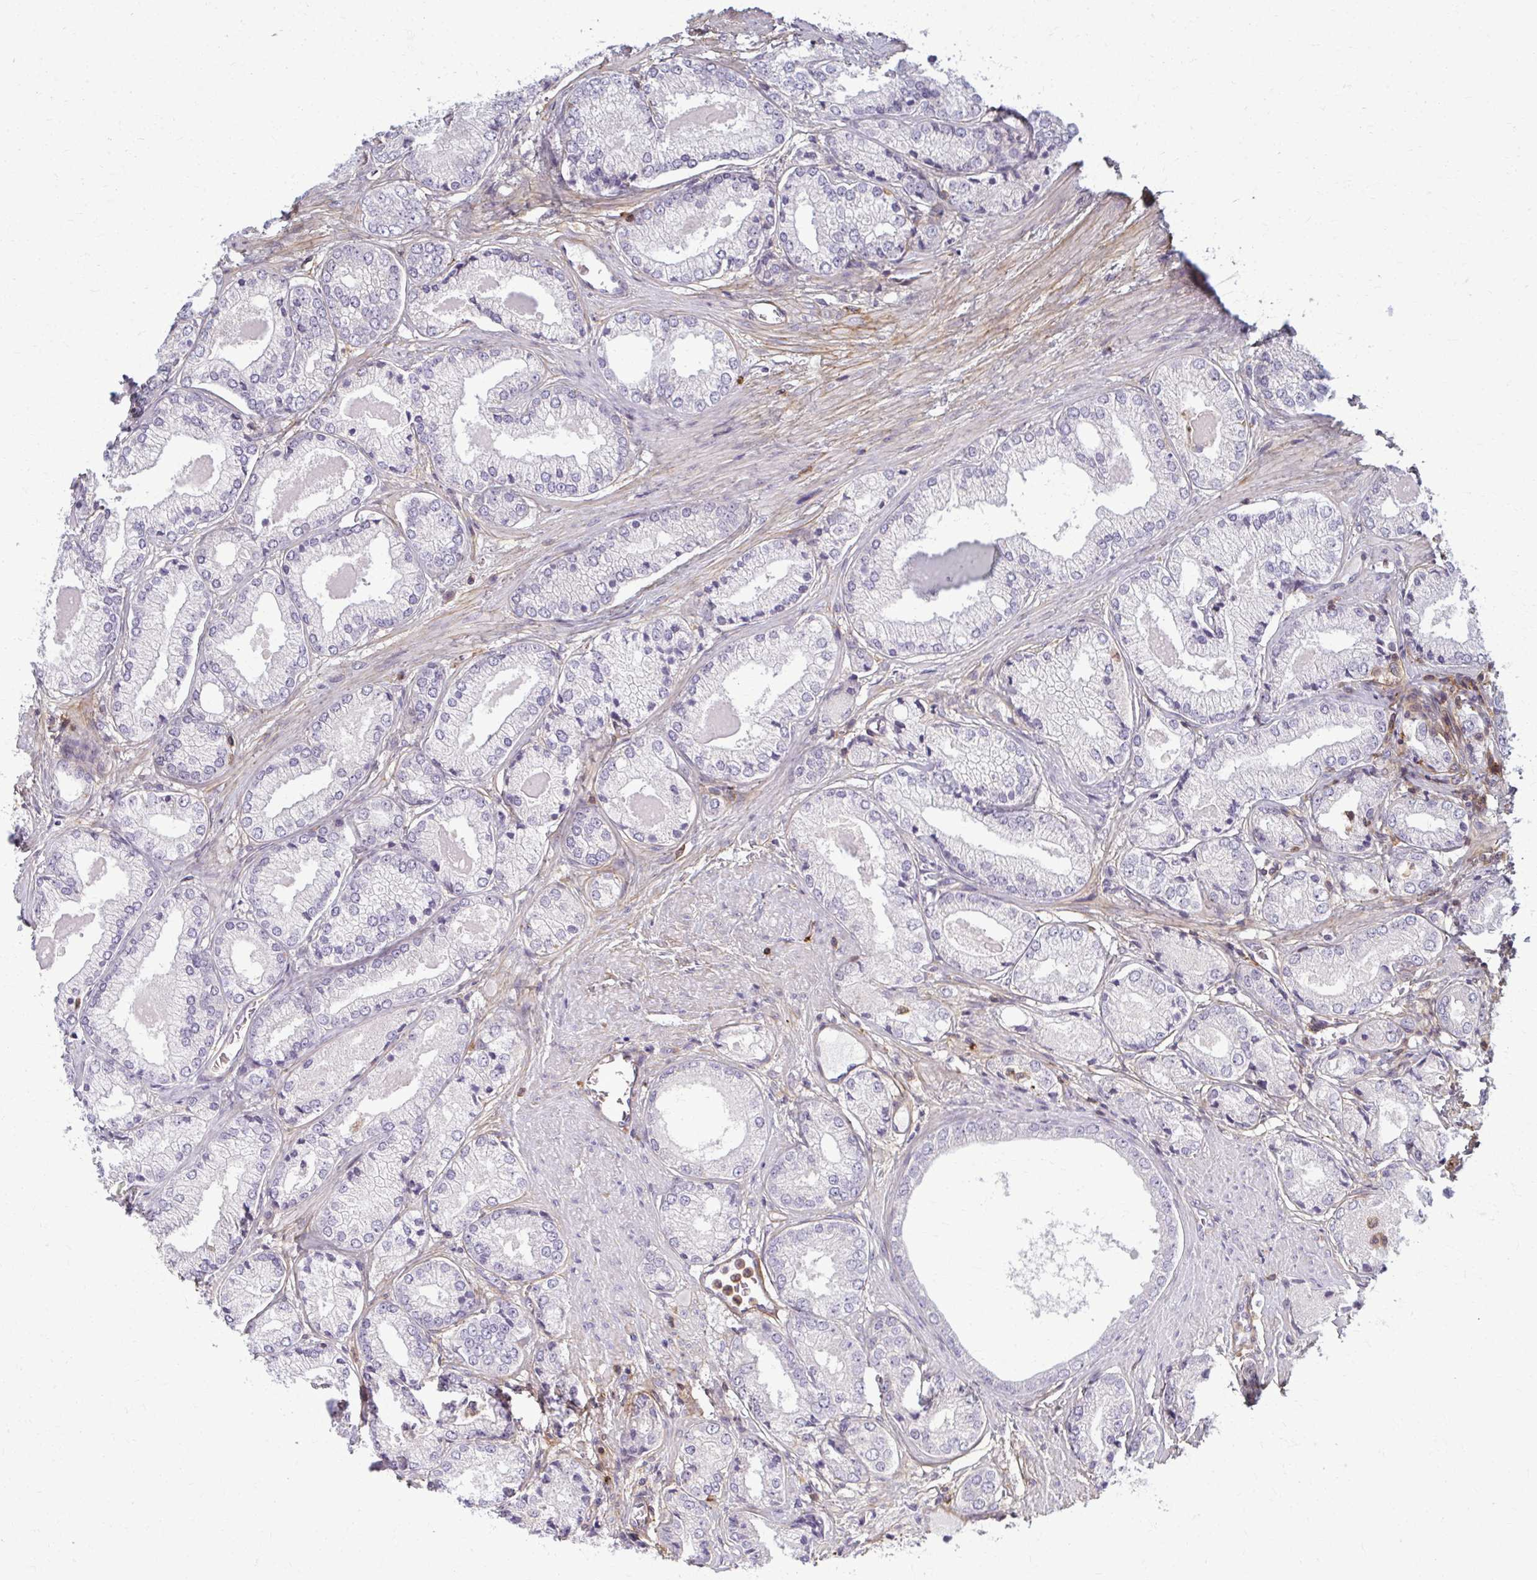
{"staining": {"intensity": "negative", "quantity": "none", "location": "none"}, "tissue": "prostate cancer", "cell_type": "Tumor cells", "image_type": "cancer", "snomed": [{"axis": "morphology", "description": "Adenocarcinoma, NOS"}, {"axis": "morphology", "description": "Adenocarcinoma, Low grade"}, {"axis": "topography", "description": "Prostate"}], "caption": "Protein analysis of adenocarcinoma (low-grade) (prostate) shows no significant staining in tumor cells.", "gene": "AP5M1", "patient": {"sex": "male", "age": 68}}